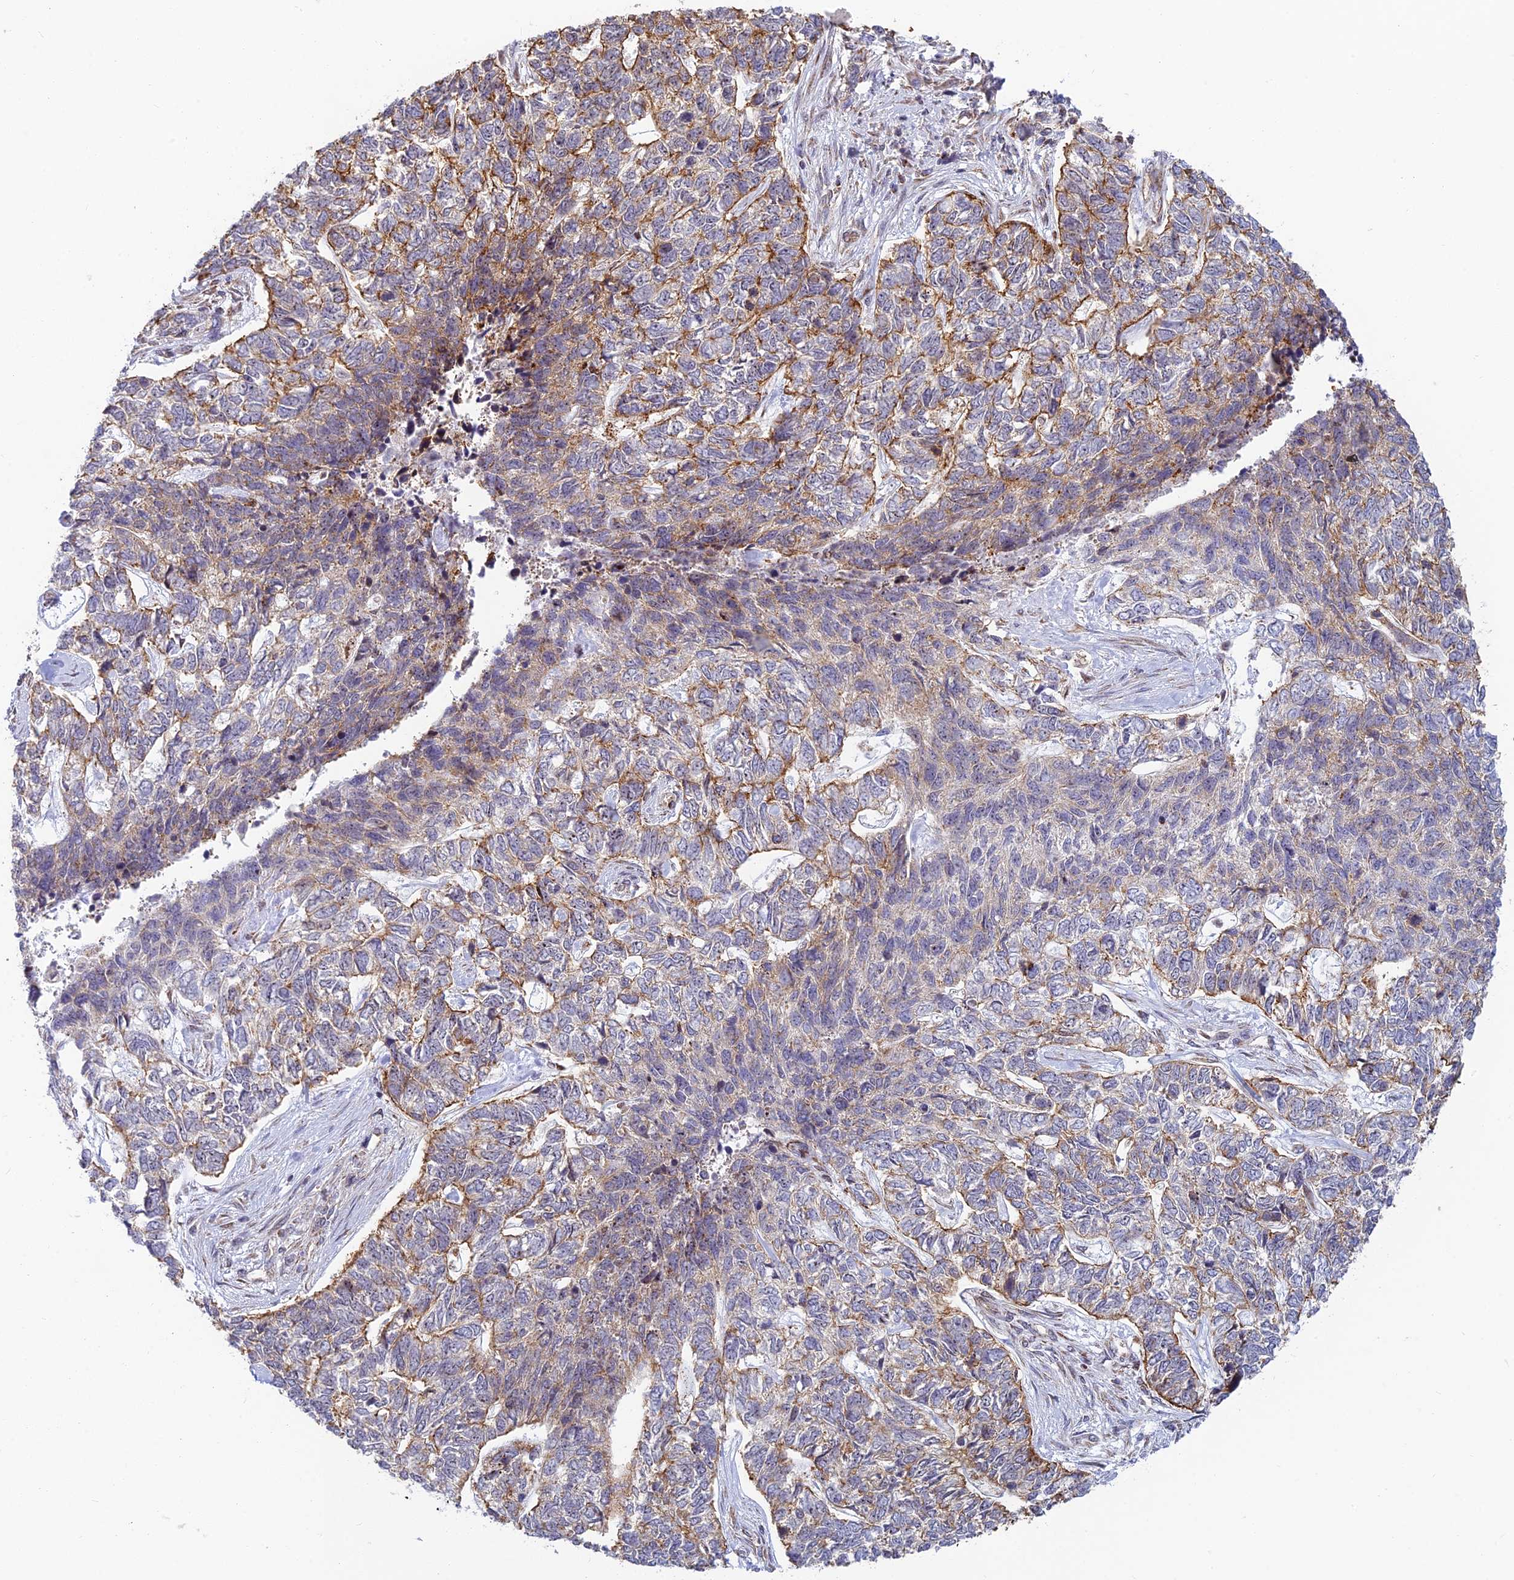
{"staining": {"intensity": "moderate", "quantity": "25%-75%", "location": "cytoplasmic/membranous"}, "tissue": "skin cancer", "cell_type": "Tumor cells", "image_type": "cancer", "snomed": [{"axis": "morphology", "description": "Basal cell carcinoma"}, {"axis": "topography", "description": "Skin"}], "caption": "IHC histopathology image of skin cancer (basal cell carcinoma) stained for a protein (brown), which shows medium levels of moderate cytoplasmic/membranous staining in approximately 25%-75% of tumor cells.", "gene": "HOOK2", "patient": {"sex": "female", "age": 65}}